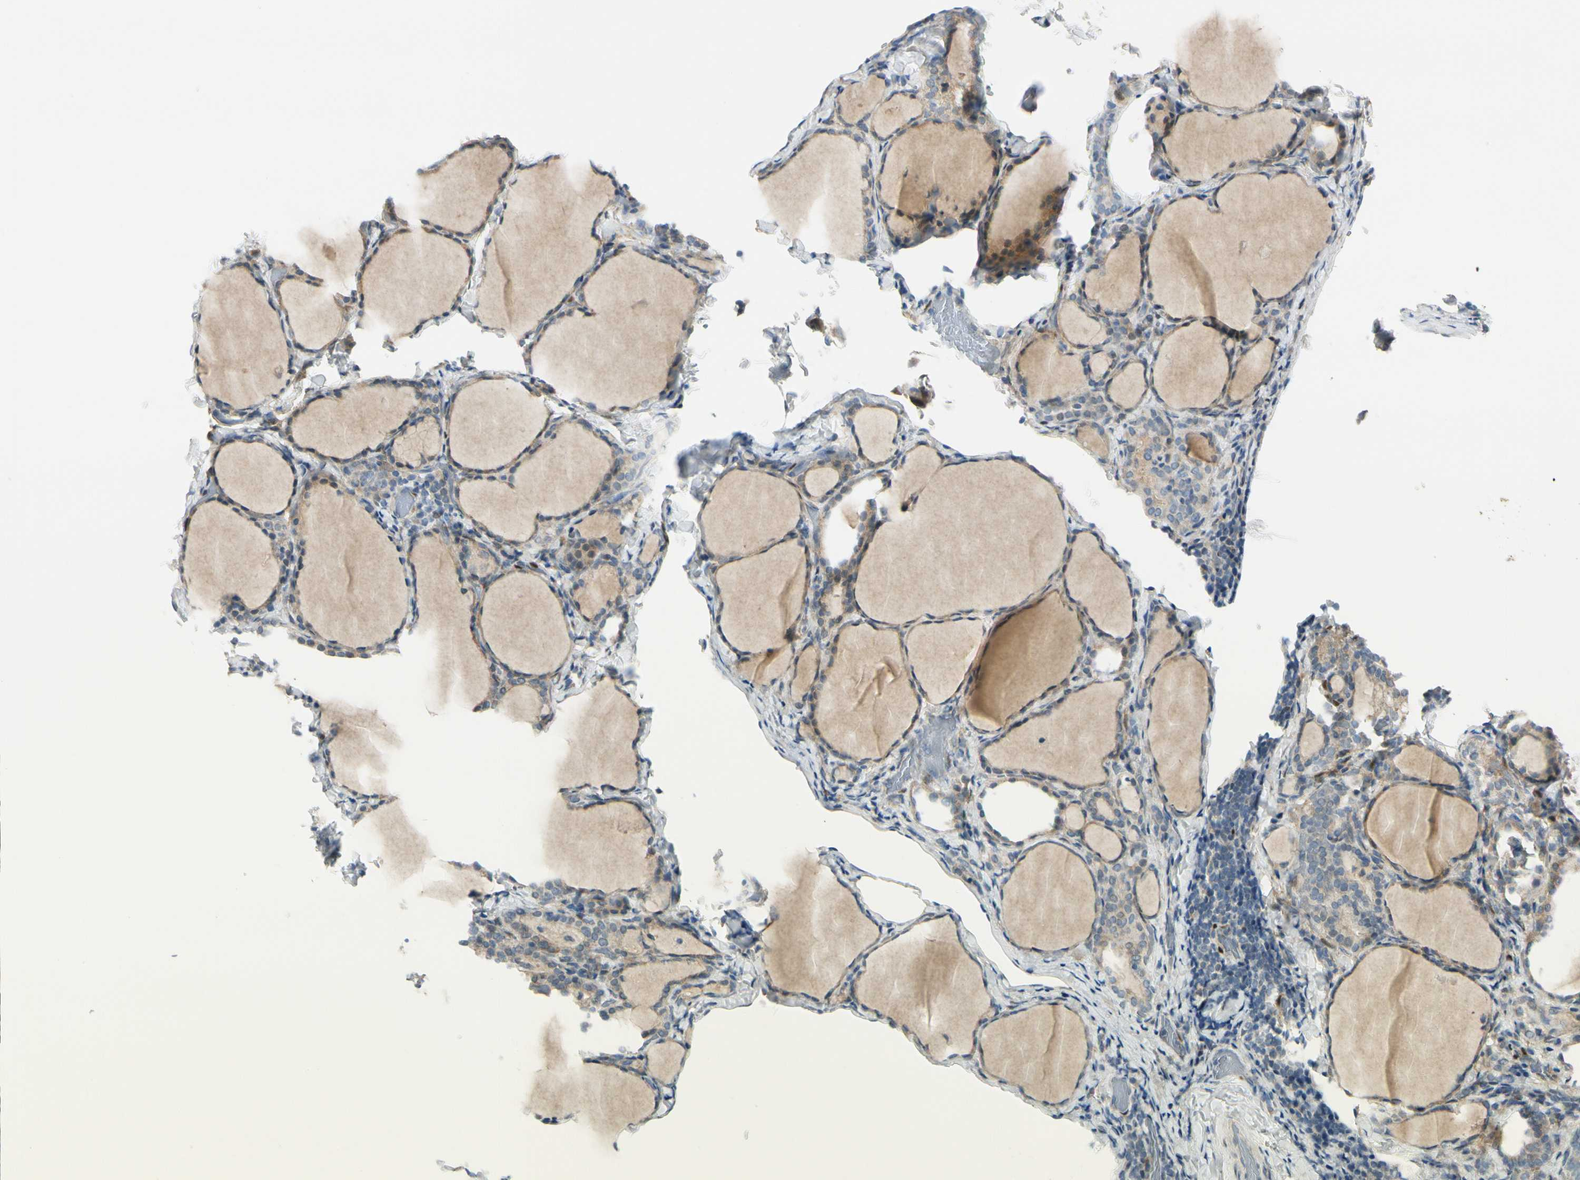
{"staining": {"intensity": "weak", "quantity": ">75%", "location": "cytoplasmic/membranous"}, "tissue": "thyroid gland", "cell_type": "Glandular cells", "image_type": "normal", "snomed": [{"axis": "morphology", "description": "Normal tissue, NOS"}, {"axis": "morphology", "description": "Papillary adenocarcinoma, NOS"}, {"axis": "topography", "description": "Thyroid gland"}], "caption": "This micrograph shows immunohistochemistry (IHC) staining of normal human thyroid gland, with low weak cytoplasmic/membranous staining in about >75% of glandular cells.", "gene": "FHL2", "patient": {"sex": "female", "age": 30}}